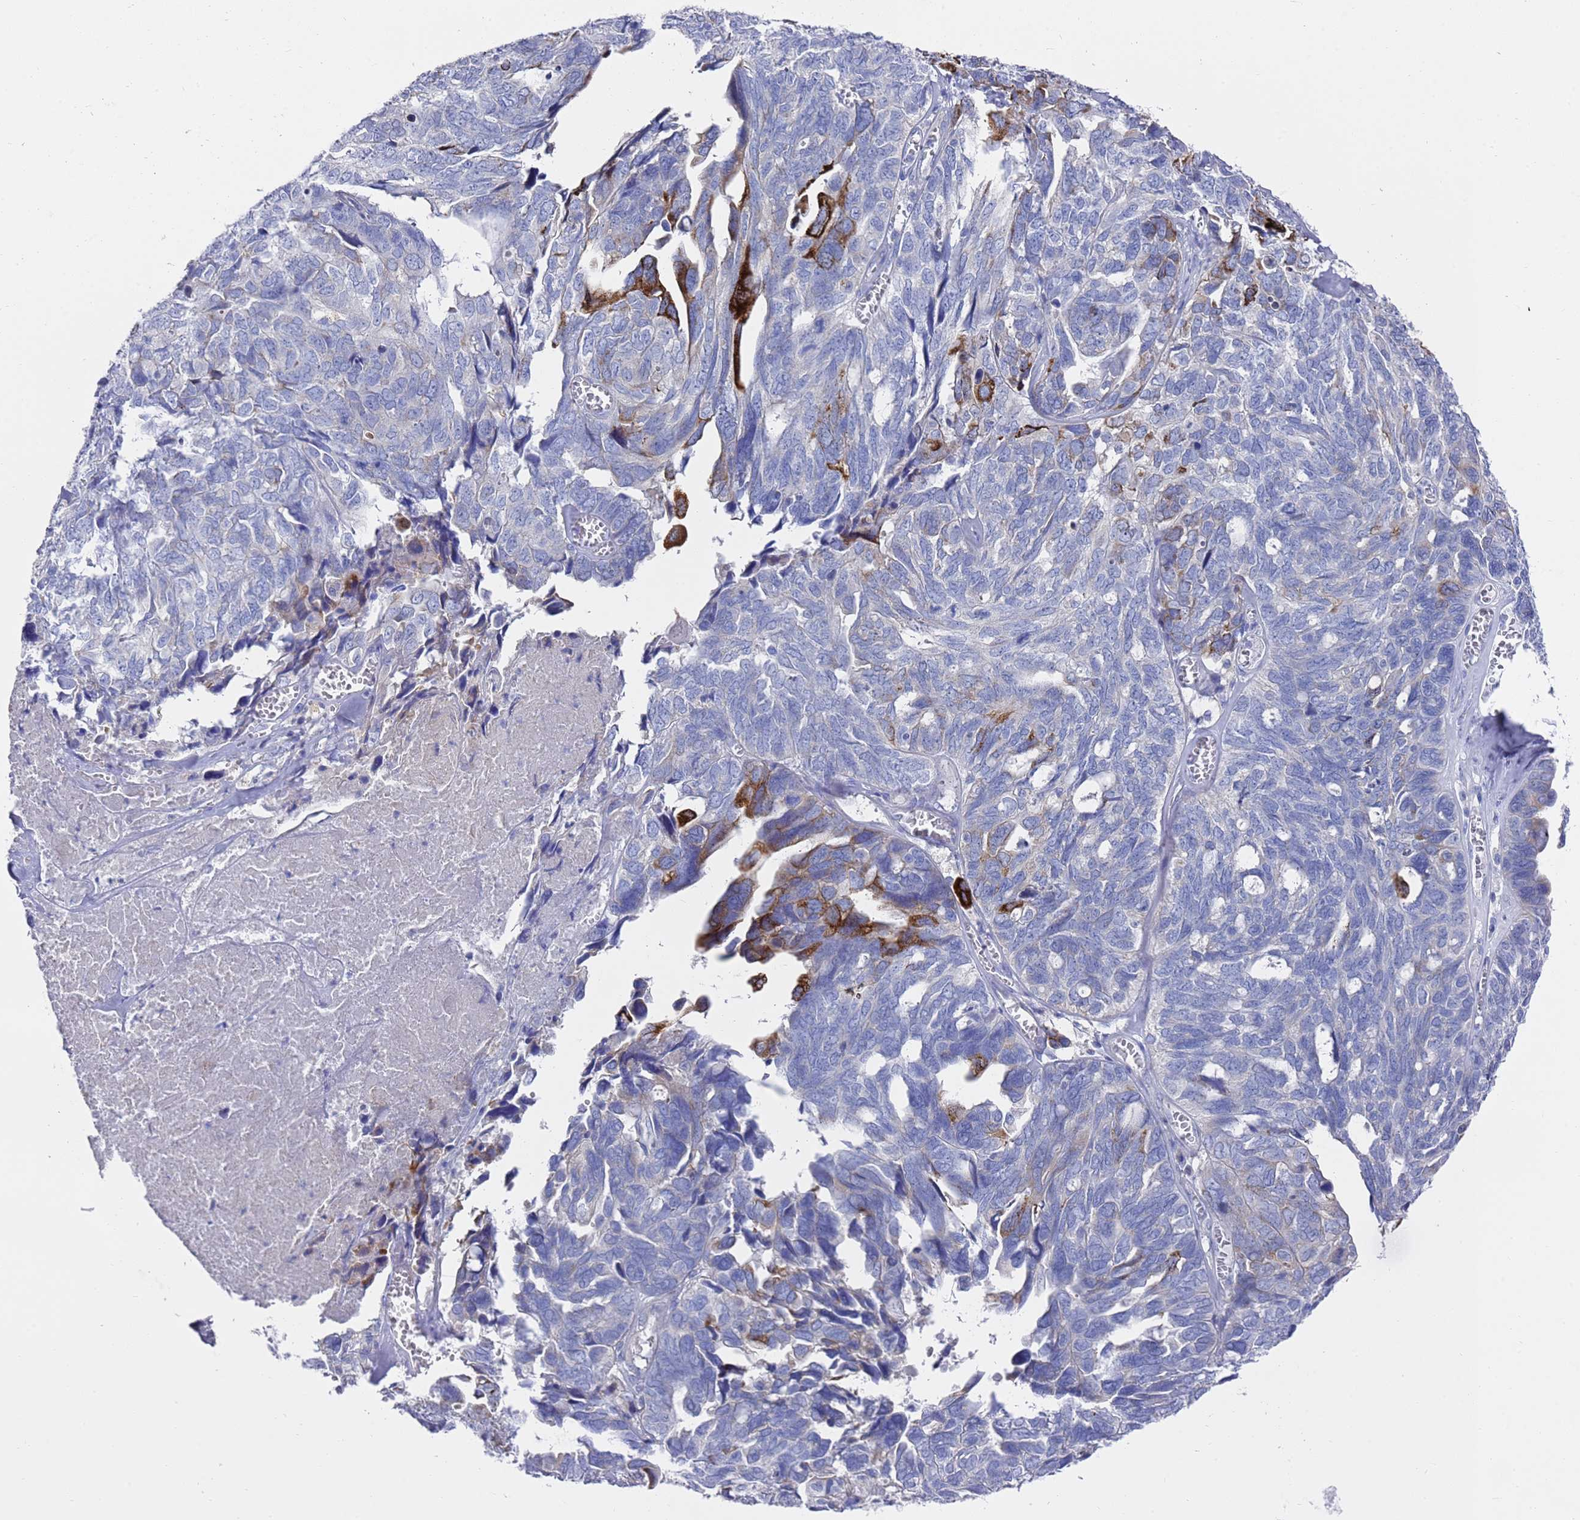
{"staining": {"intensity": "strong", "quantity": "<25%", "location": "cytoplasmic/membranous"}, "tissue": "ovarian cancer", "cell_type": "Tumor cells", "image_type": "cancer", "snomed": [{"axis": "morphology", "description": "Cystadenocarcinoma, serous, NOS"}, {"axis": "topography", "description": "Ovary"}], "caption": "The image exhibits staining of ovarian cancer (serous cystadenocarcinoma), revealing strong cytoplasmic/membranous protein expression (brown color) within tumor cells.", "gene": "SCAPER", "patient": {"sex": "female", "age": 79}}